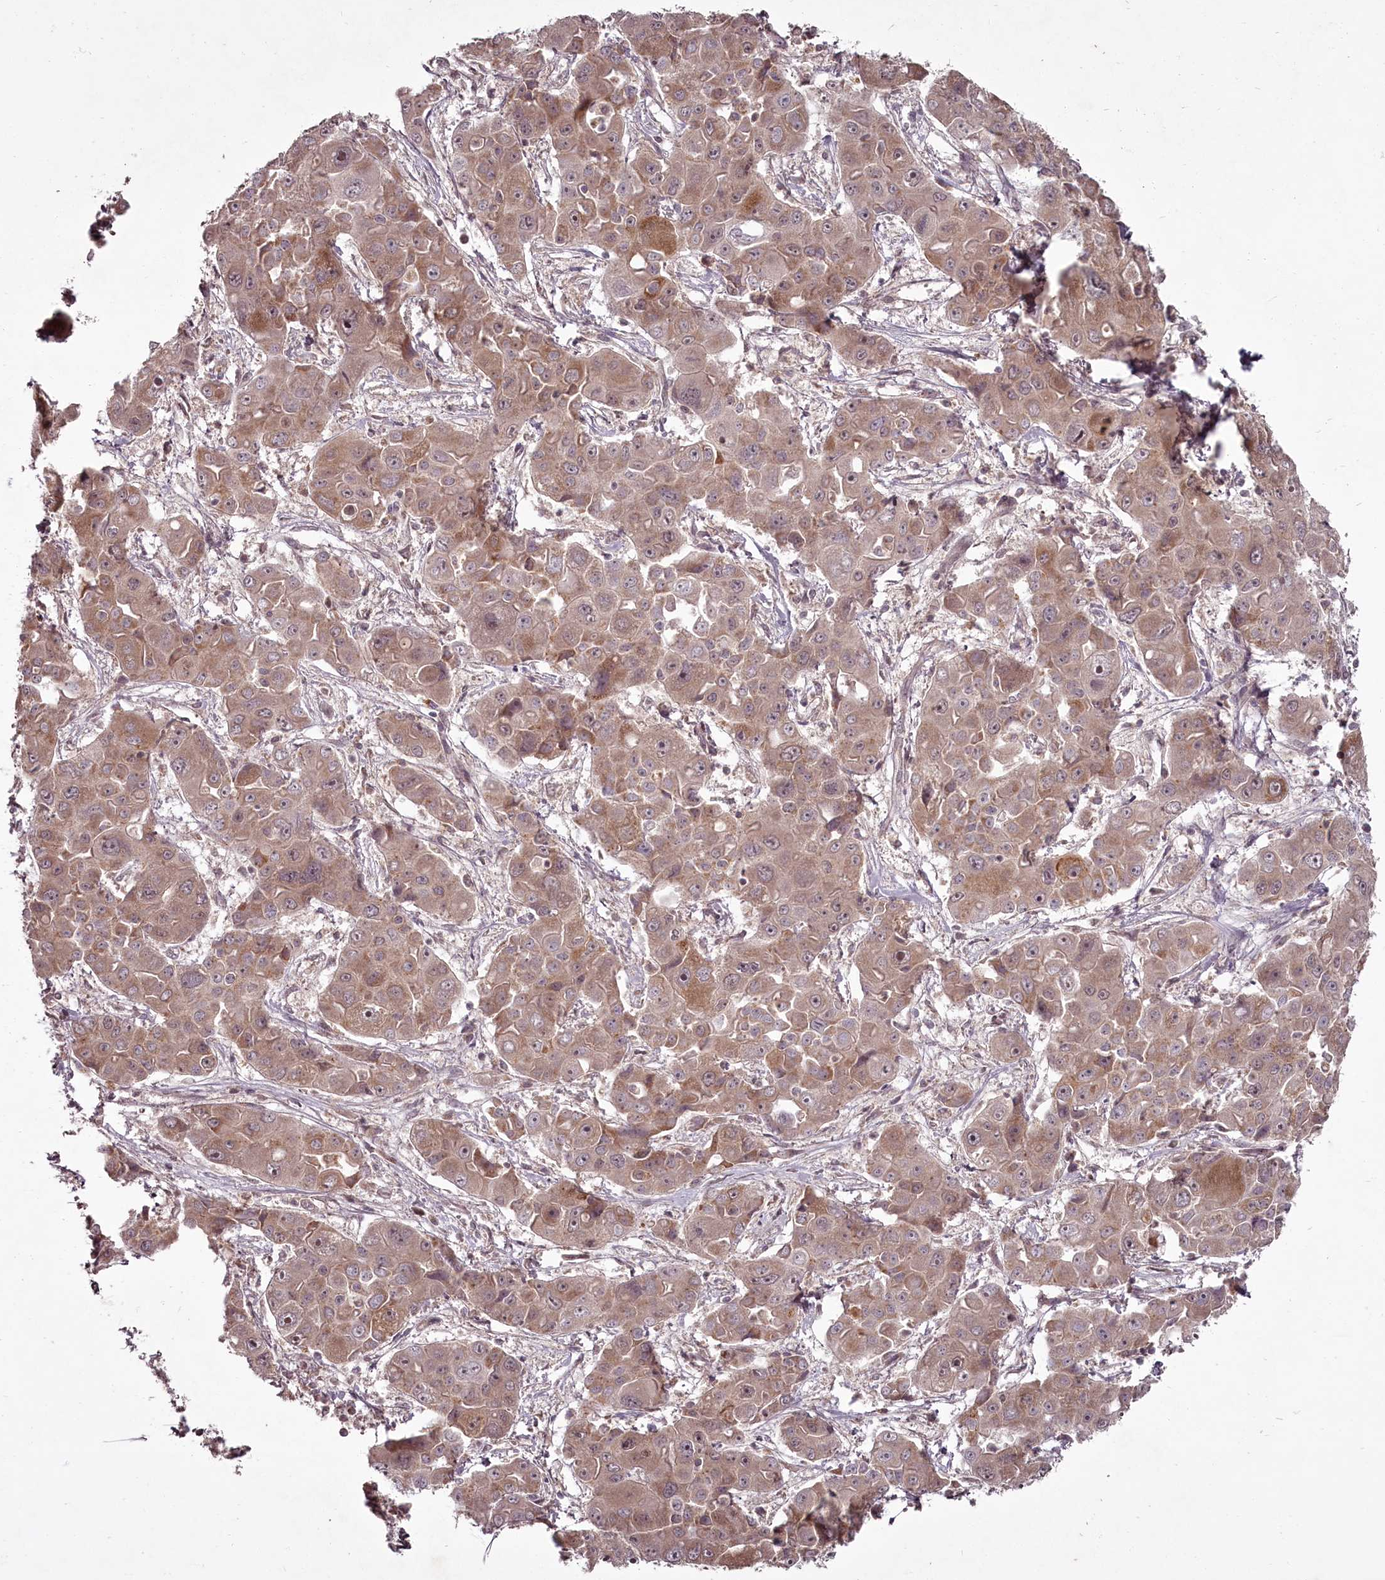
{"staining": {"intensity": "weak", "quantity": ">75%", "location": "cytoplasmic/membranous"}, "tissue": "liver cancer", "cell_type": "Tumor cells", "image_type": "cancer", "snomed": [{"axis": "morphology", "description": "Cholangiocarcinoma"}, {"axis": "topography", "description": "Liver"}], "caption": "DAB (3,3'-diaminobenzidine) immunohistochemical staining of liver cancer (cholangiocarcinoma) displays weak cytoplasmic/membranous protein staining in about >75% of tumor cells. (DAB (3,3'-diaminobenzidine) = brown stain, brightfield microscopy at high magnification).", "gene": "PCBP2", "patient": {"sex": "male", "age": 67}}